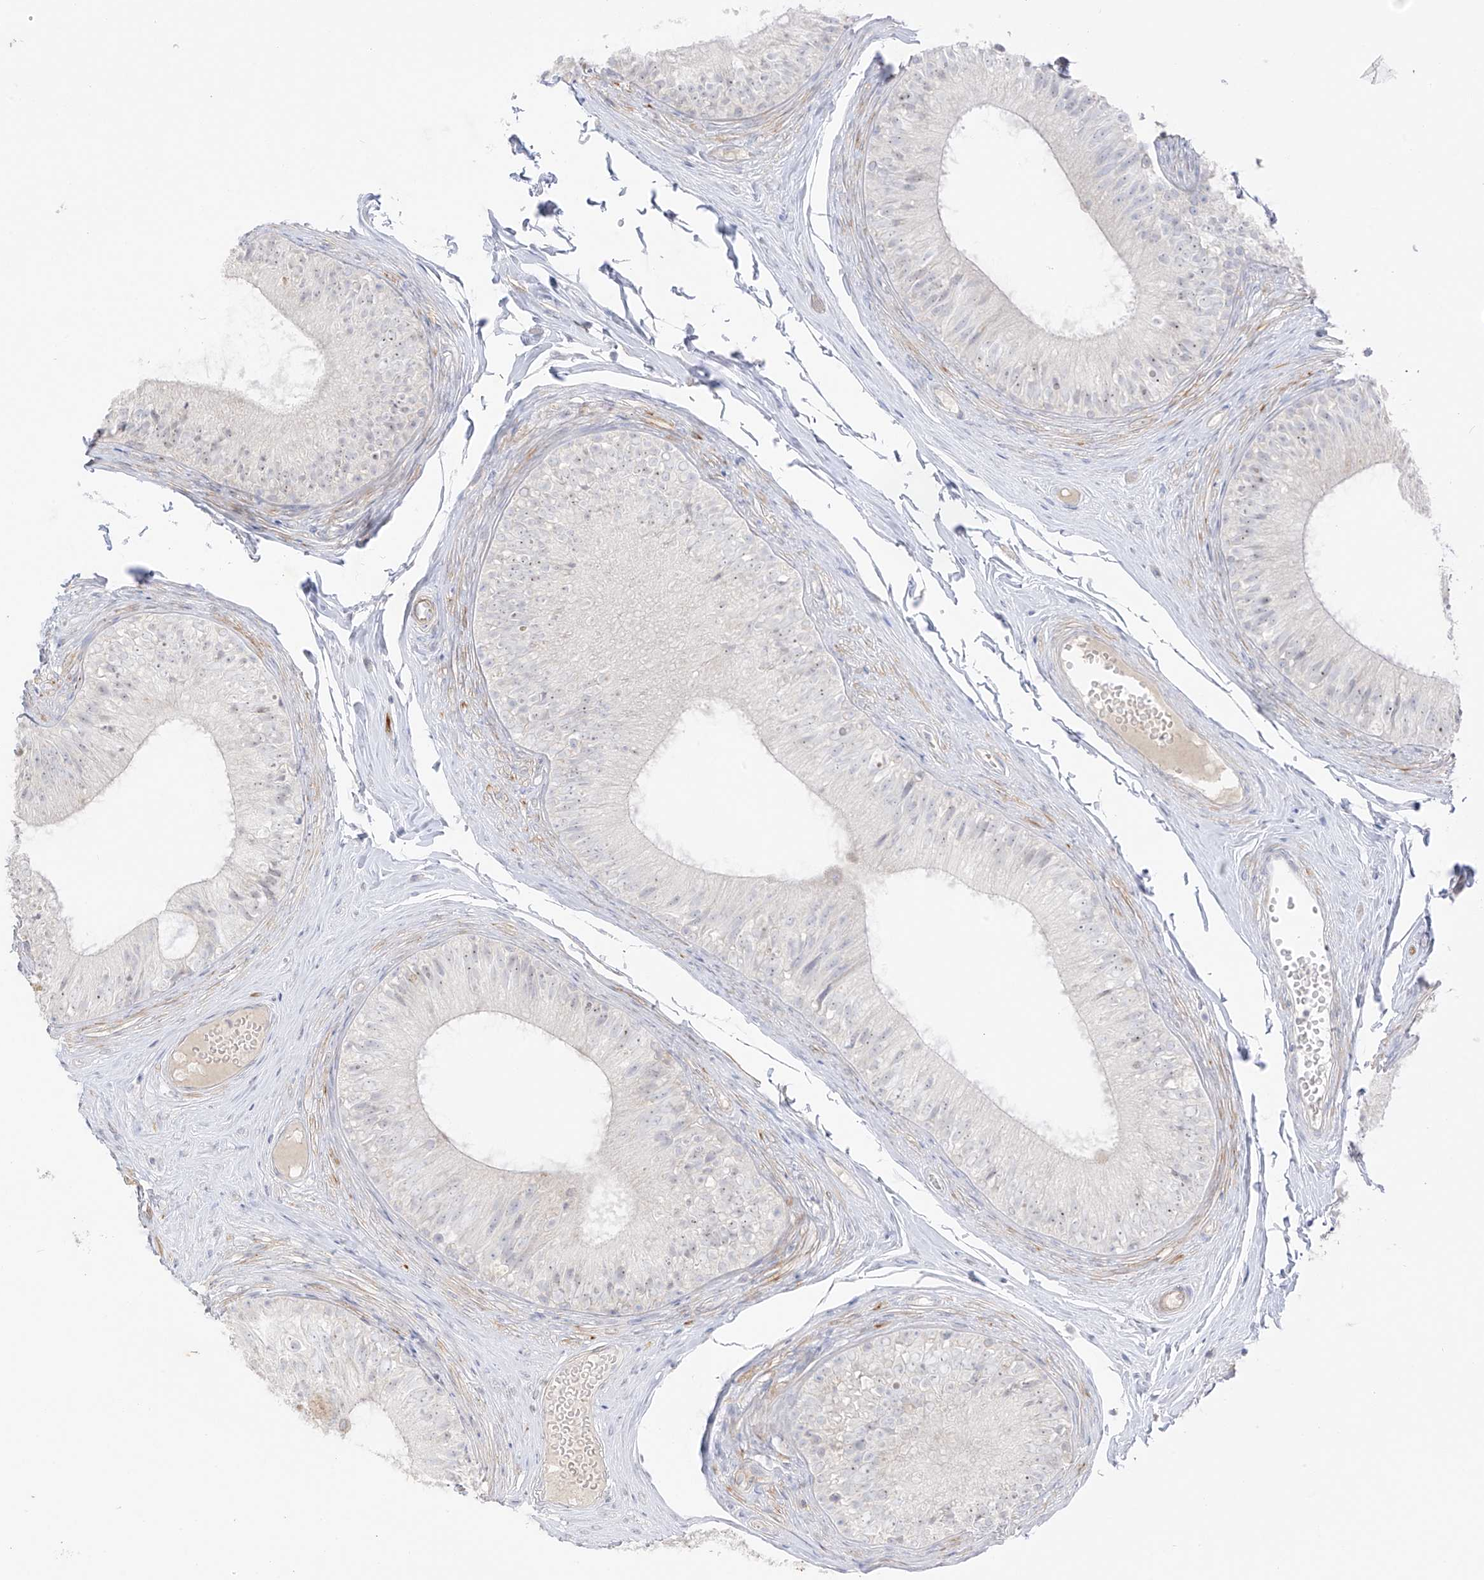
{"staining": {"intensity": "weak", "quantity": "25%-75%", "location": "cytoplasmic/membranous"}, "tissue": "epididymis", "cell_type": "Glandular cells", "image_type": "normal", "snomed": [{"axis": "morphology", "description": "Normal tissue, NOS"}, {"axis": "morphology", "description": "Seminoma in situ"}, {"axis": "topography", "description": "Testis"}, {"axis": "topography", "description": "Epididymis"}], "caption": "DAB (3,3'-diaminobenzidine) immunohistochemical staining of normal human epididymis displays weak cytoplasmic/membranous protein expression in approximately 25%-75% of glandular cells.", "gene": "C11orf87", "patient": {"sex": "male", "age": 28}}